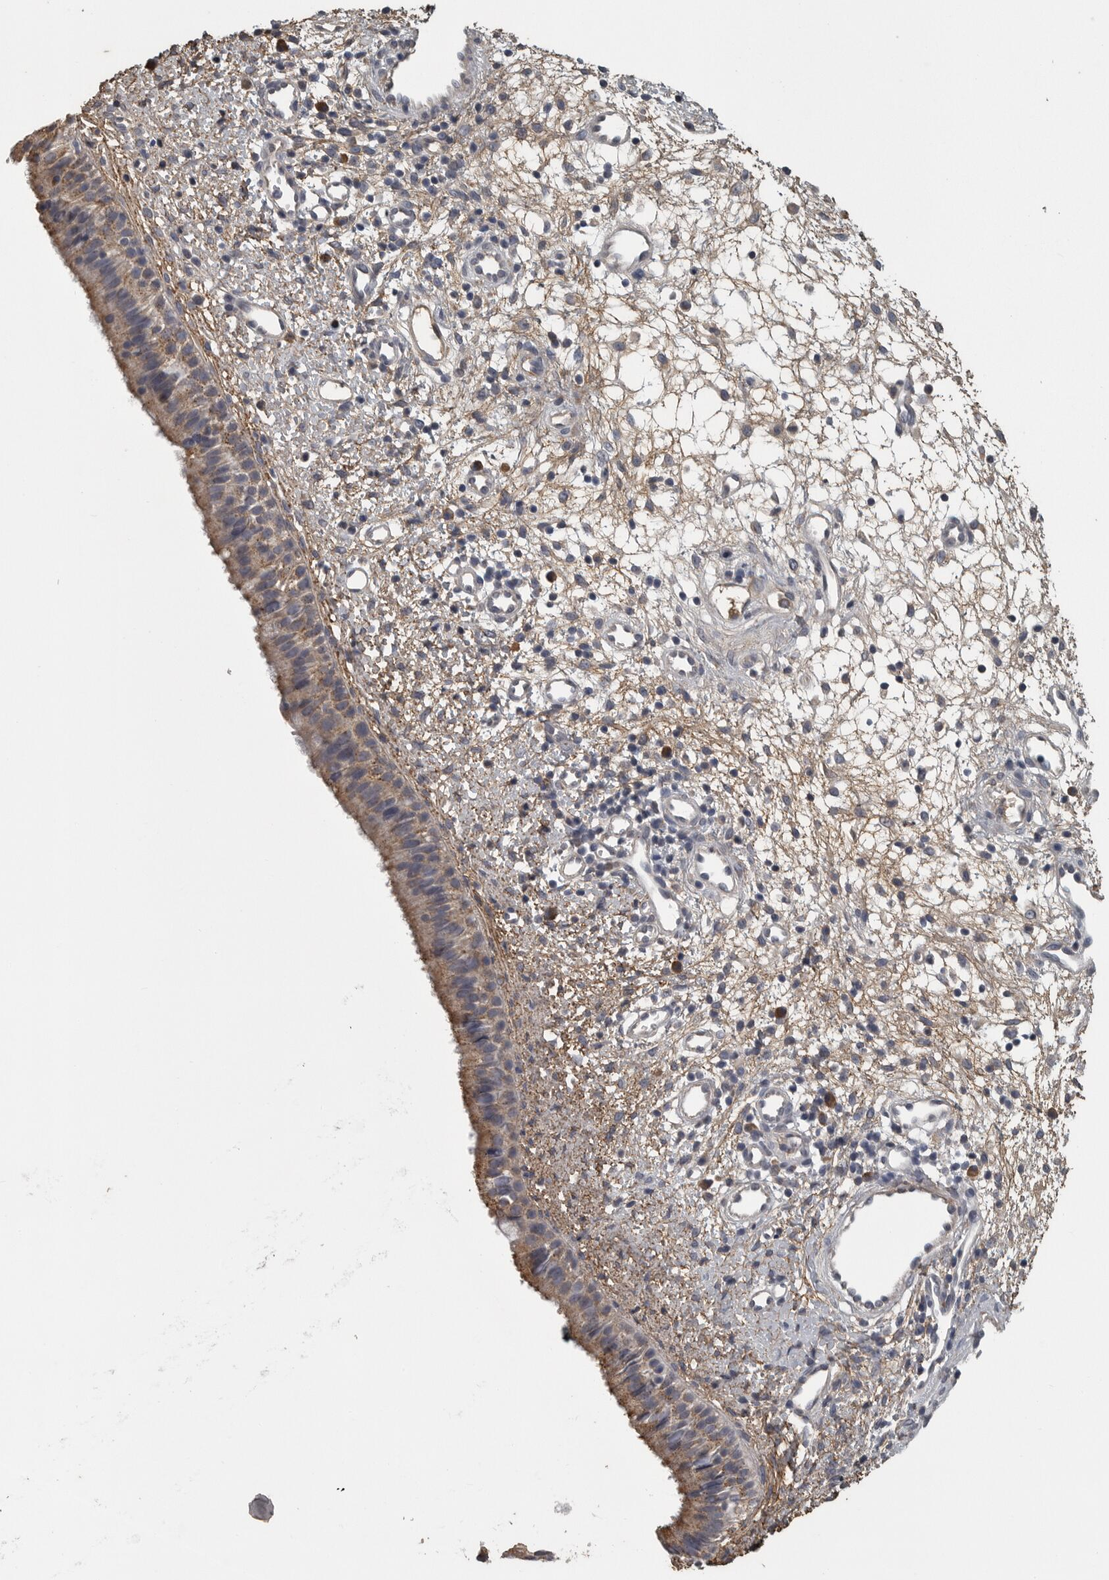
{"staining": {"intensity": "moderate", "quantity": ">75%", "location": "cytoplasmic/membranous"}, "tissue": "nasopharynx", "cell_type": "Respiratory epithelial cells", "image_type": "normal", "snomed": [{"axis": "morphology", "description": "Normal tissue, NOS"}, {"axis": "topography", "description": "Nasopharynx"}], "caption": "Immunohistochemistry of benign nasopharynx displays medium levels of moderate cytoplasmic/membranous expression in about >75% of respiratory epithelial cells.", "gene": "FRK", "patient": {"sex": "male", "age": 22}}